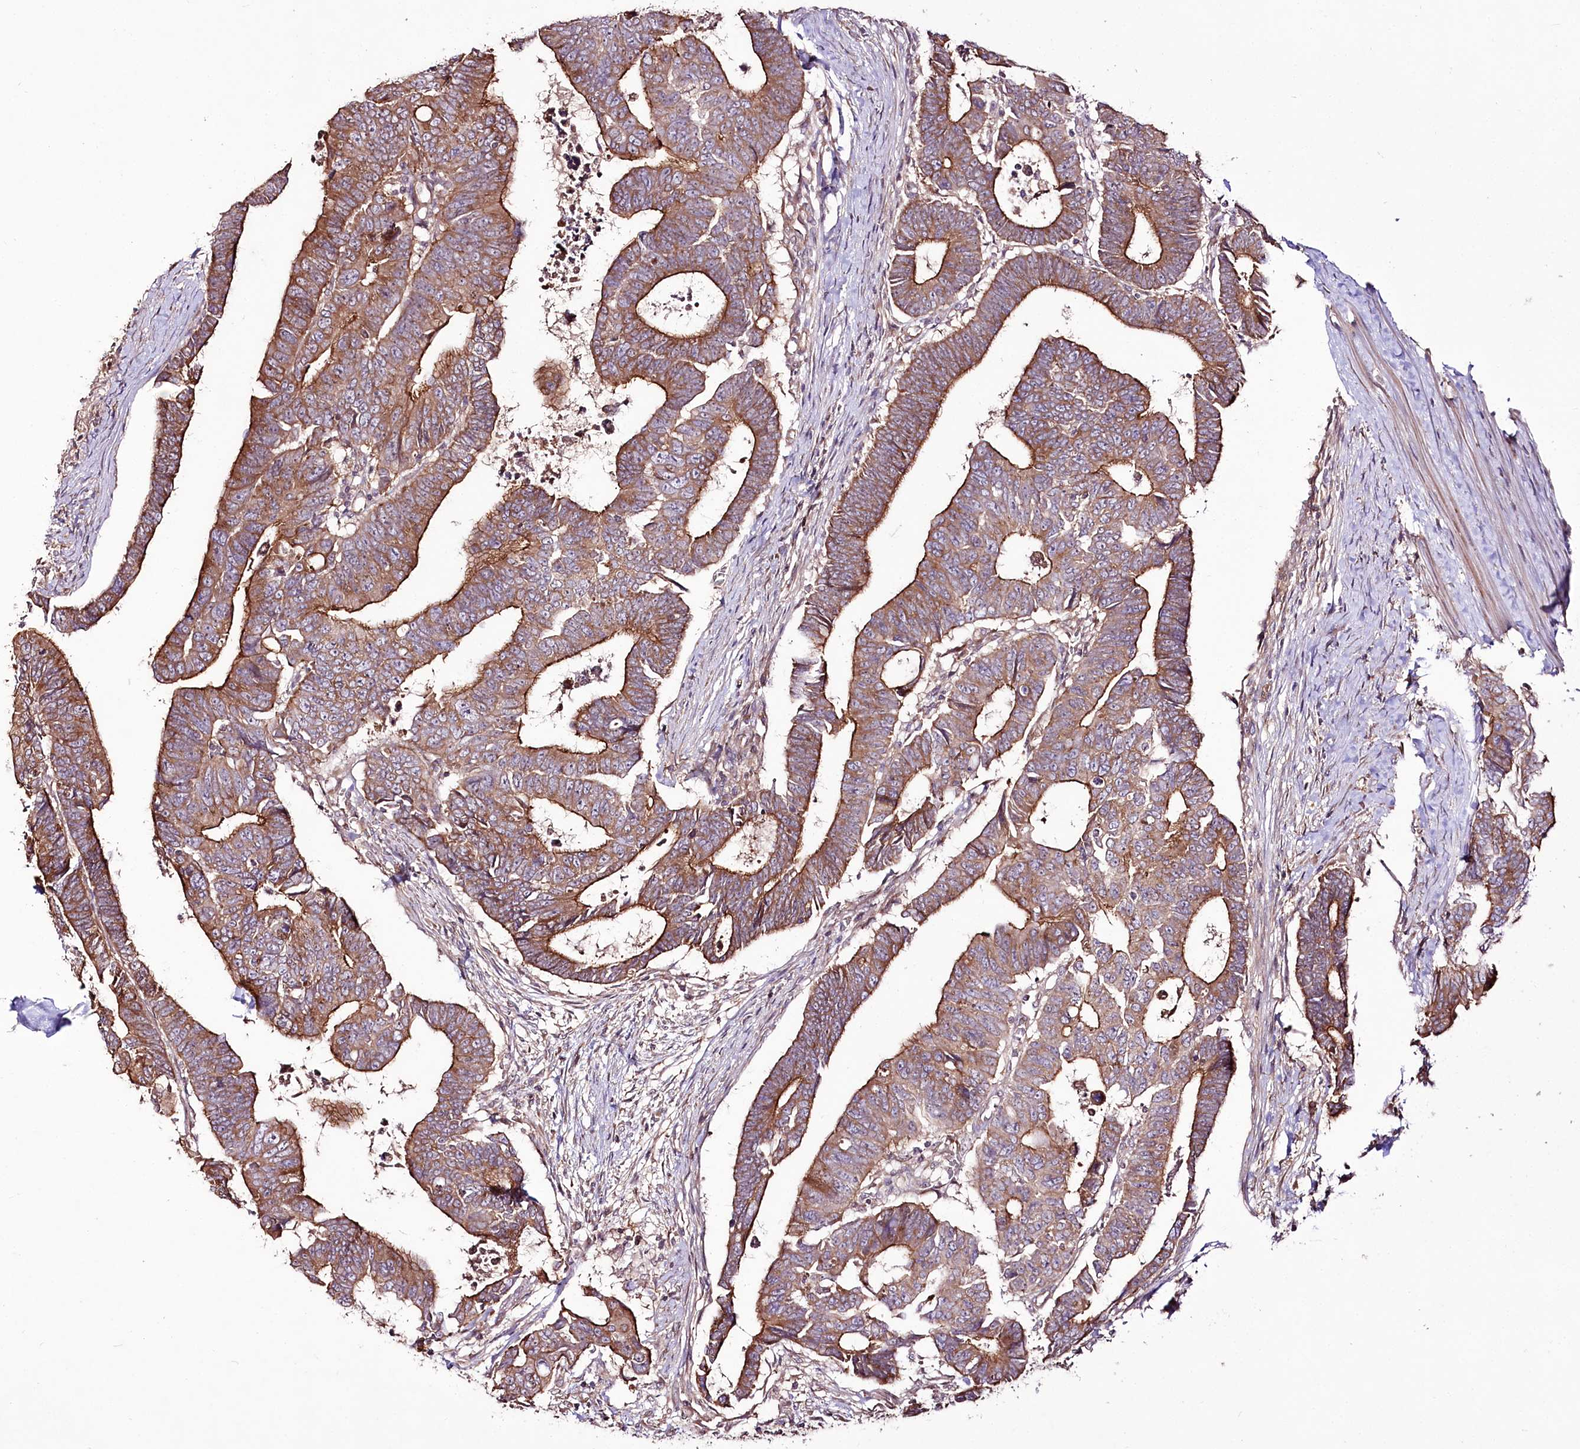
{"staining": {"intensity": "moderate", "quantity": ">75%", "location": "cytoplasmic/membranous"}, "tissue": "colorectal cancer", "cell_type": "Tumor cells", "image_type": "cancer", "snomed": [{"axis": "morphology", "description": "Adenocarcinoma, NOS"}, {"axis": "topography", "description": "Rectum"}], "caption": "Moderate cytoplasmic/membranous expression for a protein is identified in about >75% of tumor cells of colorectal cancer using IHC.", "gene": "REXO2", "patient": {"sex": "female", "age": 65}}